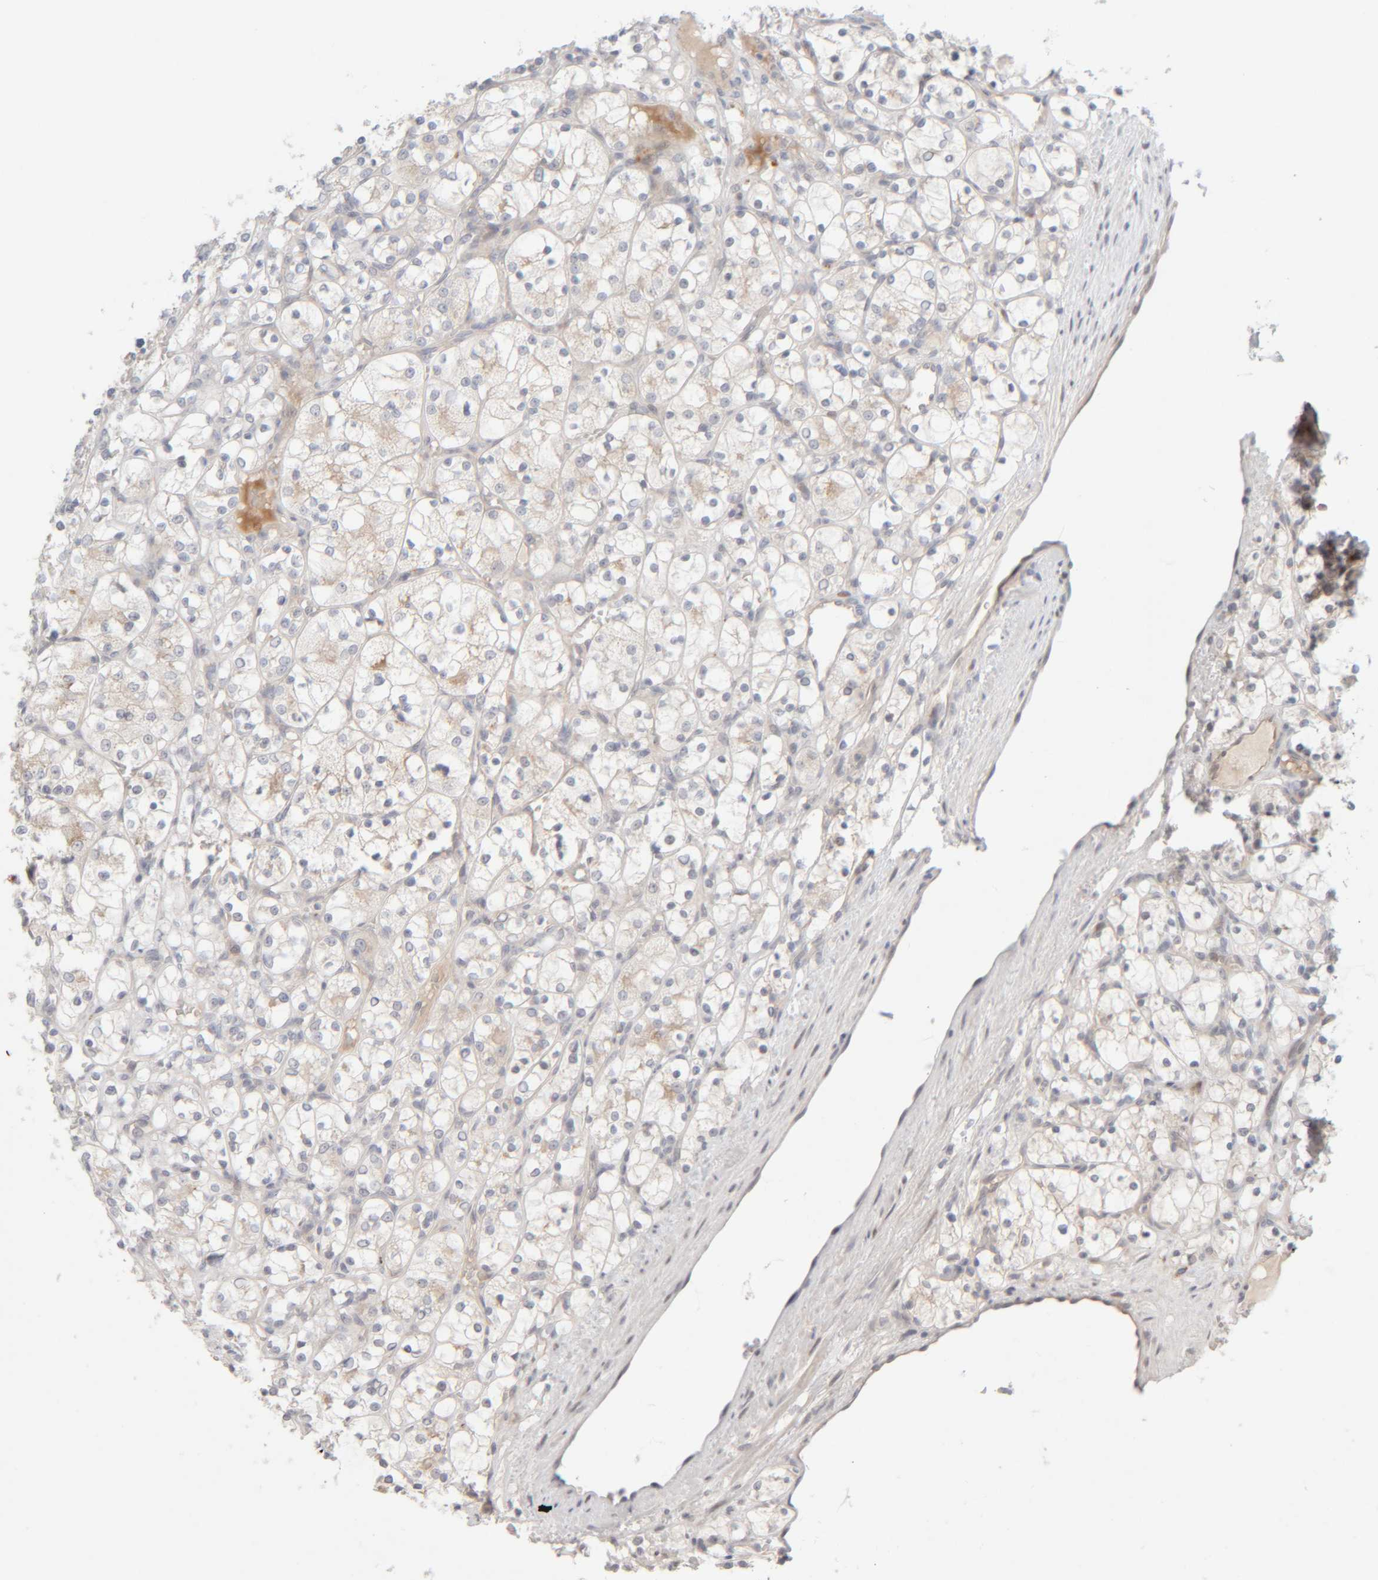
{"staining": {"intensity": "weak", "quantity": "<25%", "location": "cytoplasmic/membranous"}, "tissue": "renal cancer", "cell_type": "Tumor cells", "image_type": "cancer", "snomed": [{"axis": "morphology", "description": "Adenocarcinoma, NOS"}, {"axis": "topography", "description": "Kidney"}], "caption": "The image reveals no staining of tumor cells in renal cancer (adenocarcinoma).", "gene": "CHKA", "patient": {"sex": "female", "age": 69}}